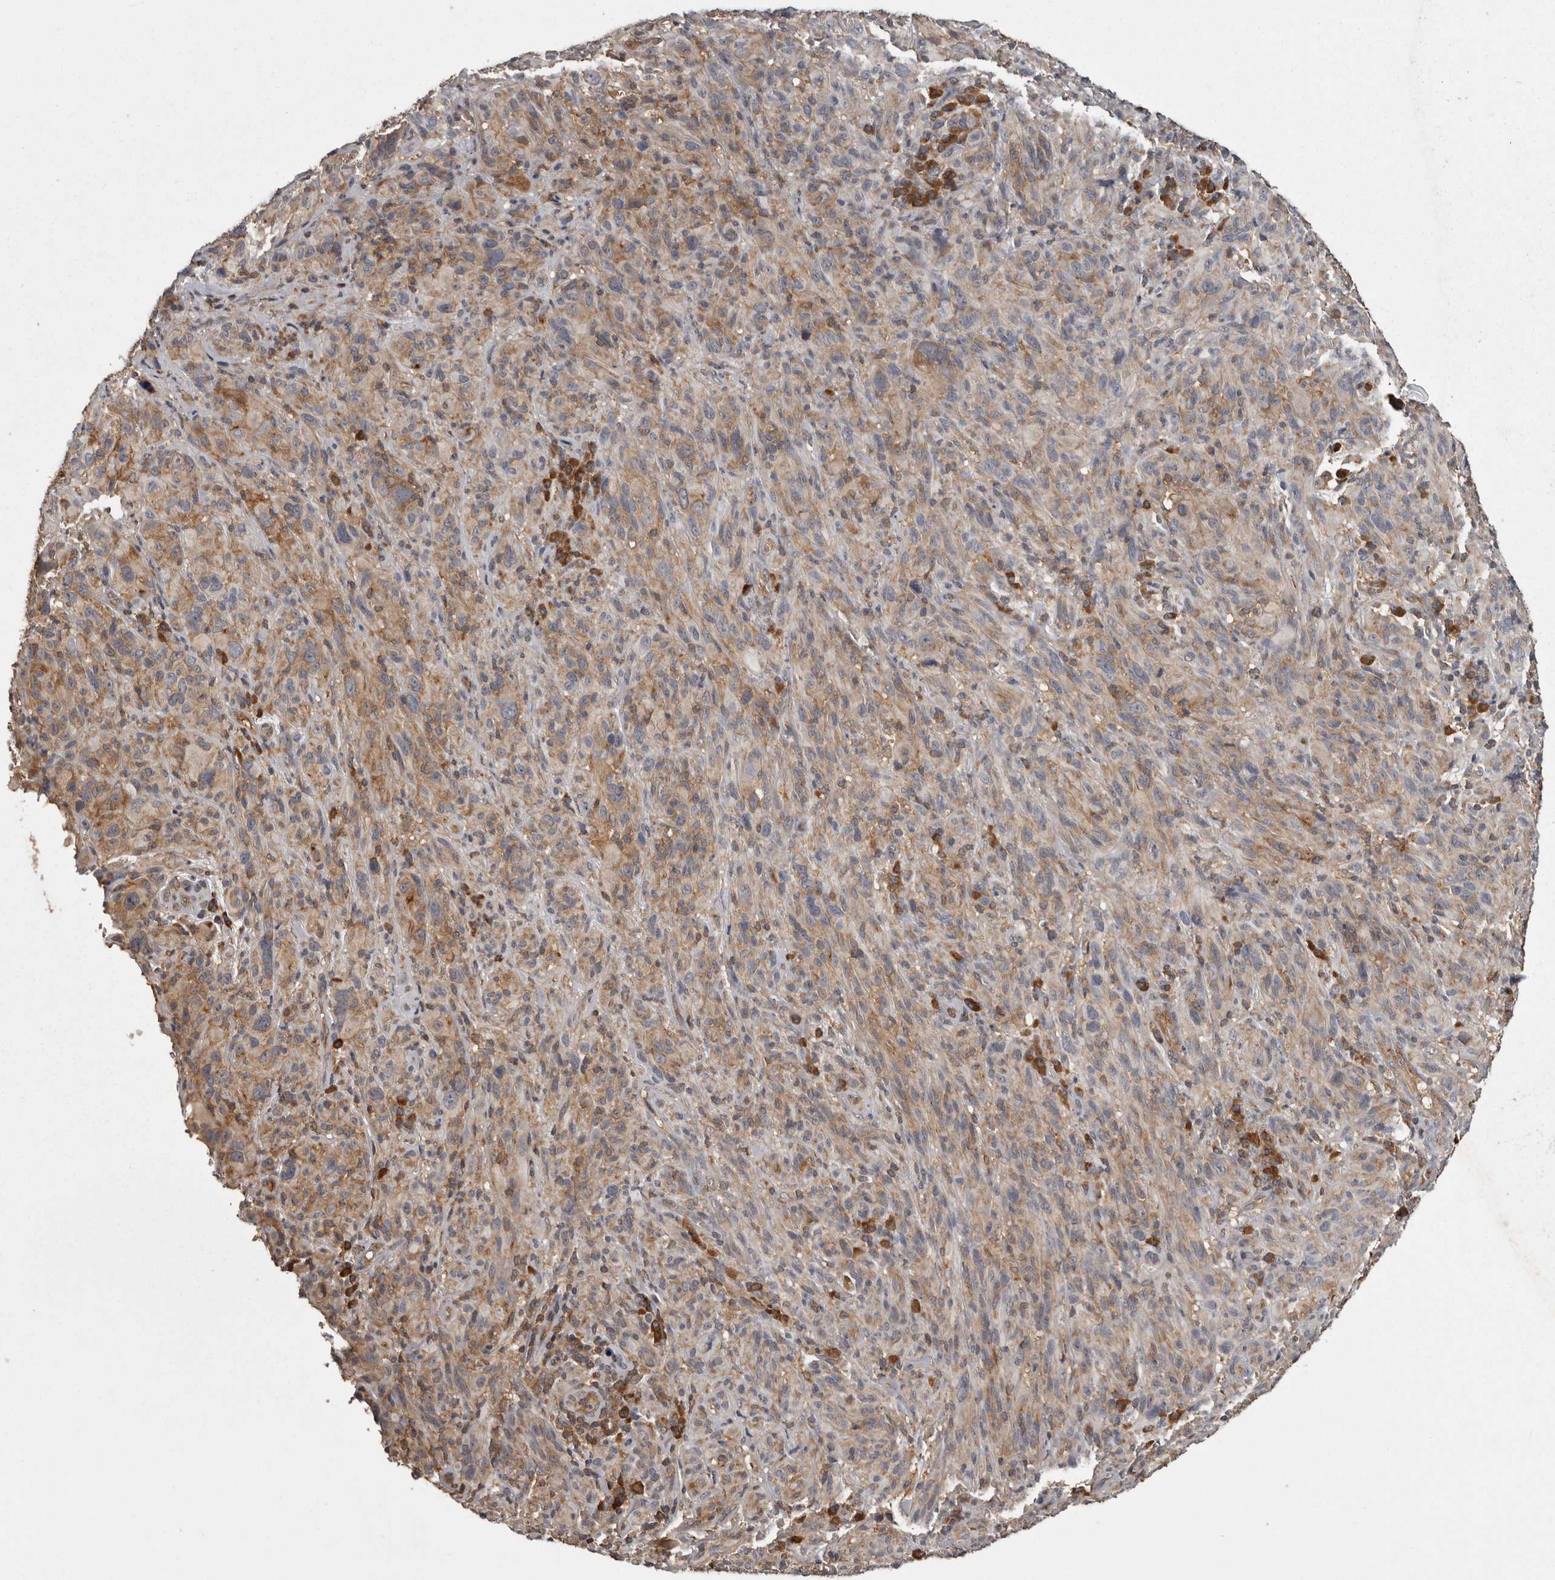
{"staining": {"intensity": "moderate", "quantity": "25%-75%", "location": "cytoplasmic/membranous"}, "tissue": "melanoma", "cell_type": "Tumor cells", "image_type": "cancer", "snomed": [{"axis": "morphology", "description": "Malignant melanoma, NOS"}, {"axis": "topography", "description": "Skin of head"}], "caption": "IHC micrograph of human melanoma stained for a protein (brown), which exhibits medium levels of moderate cytoplasmic/membranous staining in about 25%-75% of tumor cells.", "gene": "DARS1", "patient": {"sex": "male", "age": 96}}